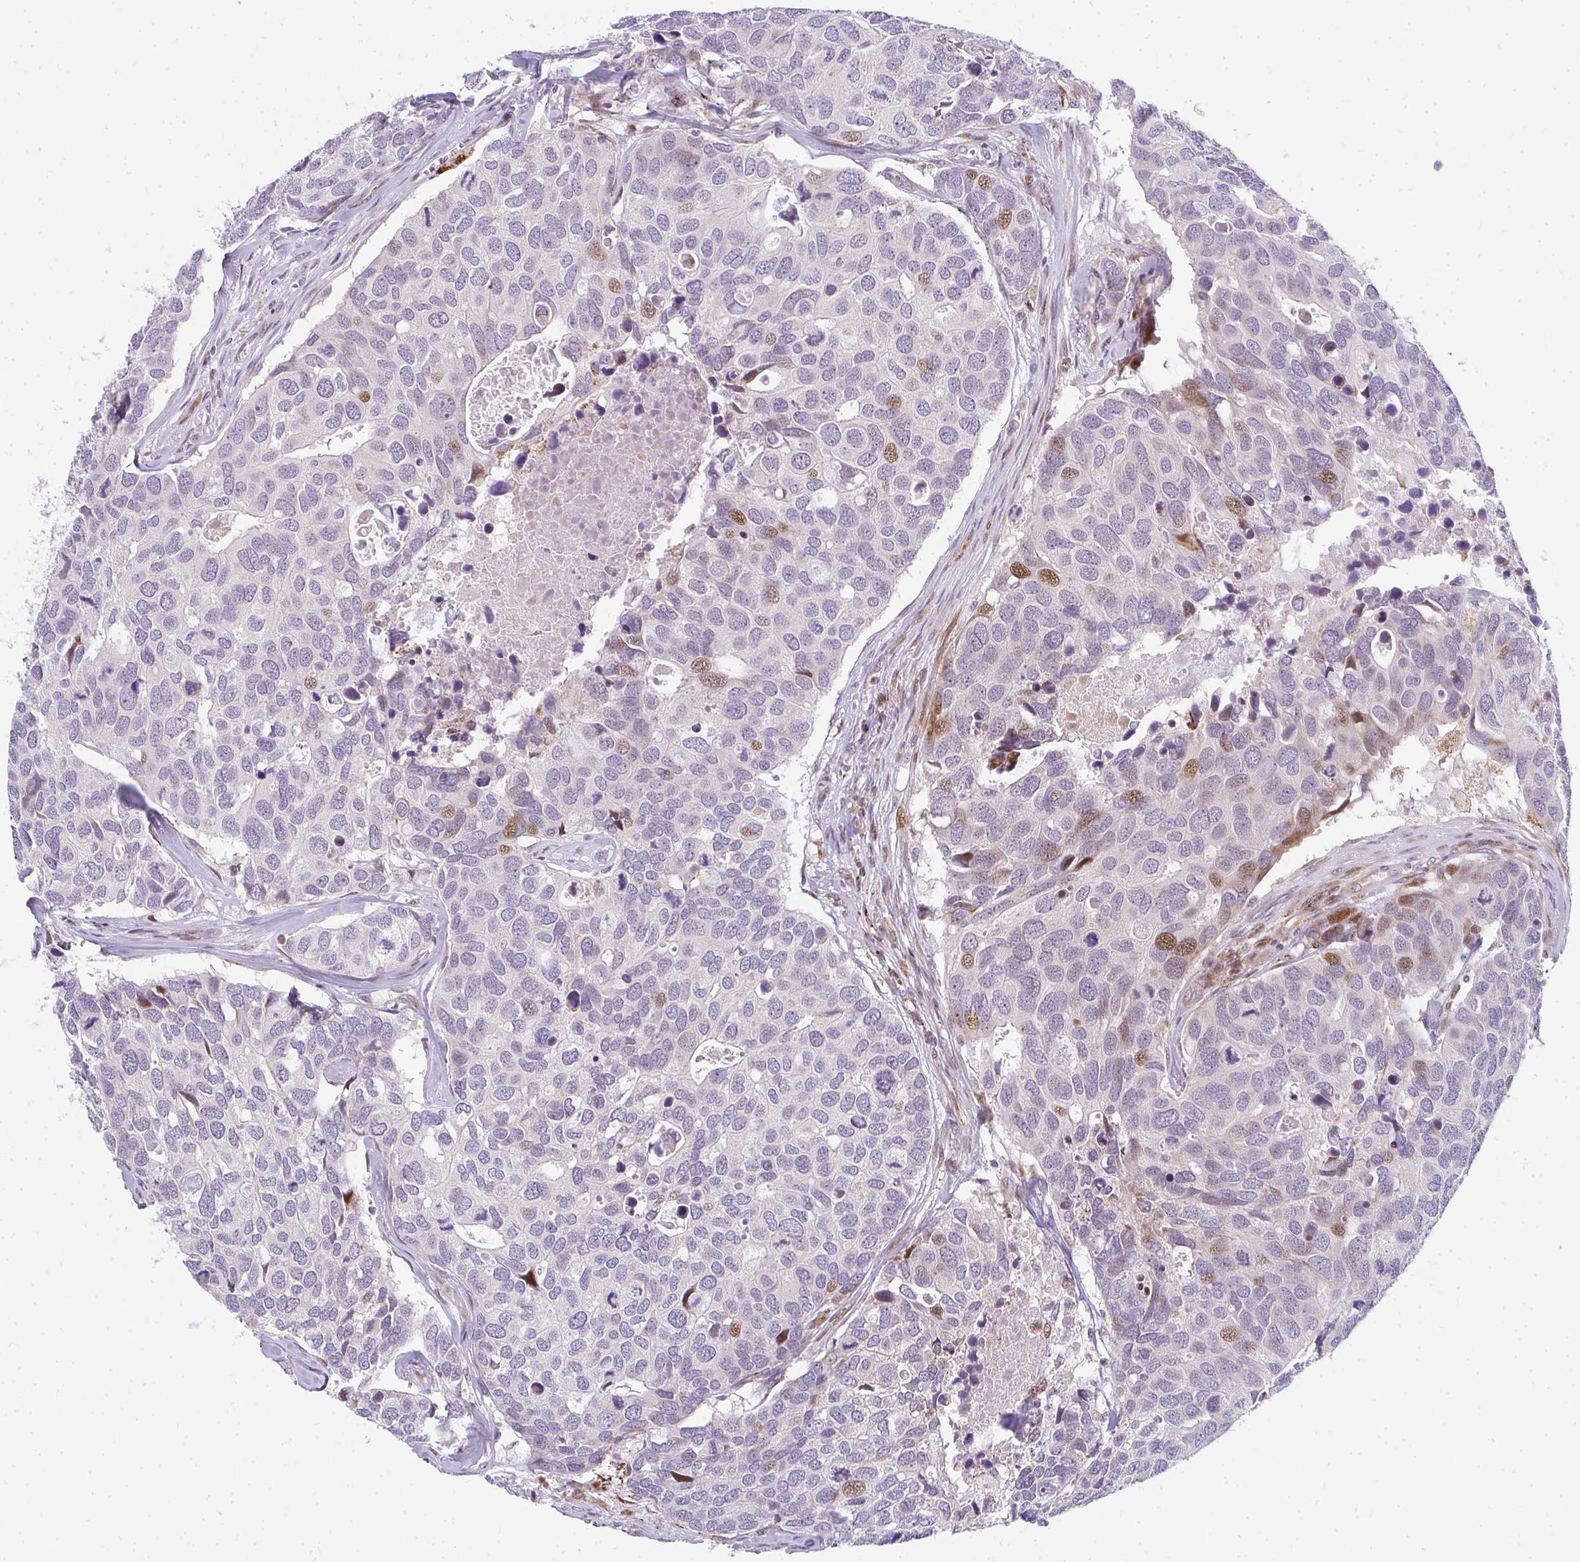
{"staining": {"intensity": "moderate", "quantity": "<25%", "location": "nuclear"}, "tissue": "breast cancer", "cell_type": "Tumor cells", "image_type": "cancer", "snomed": [{"axis": "morphology", "description": "Duct carcinoma"}, {"axis": "topography", "description": "Breast"}], "caption": "Breast intraductal carcinoma tissue displays moderate nuclear staining in about <25% of tumor cells, visualized by immunohistochemistry. Using DAB (brown) and hematoxylin (blue) stains, captured at high magnification using brightfield microscopy.", "gene": "PLA2G5", "patient": {"sex": "female", "age": 83}}